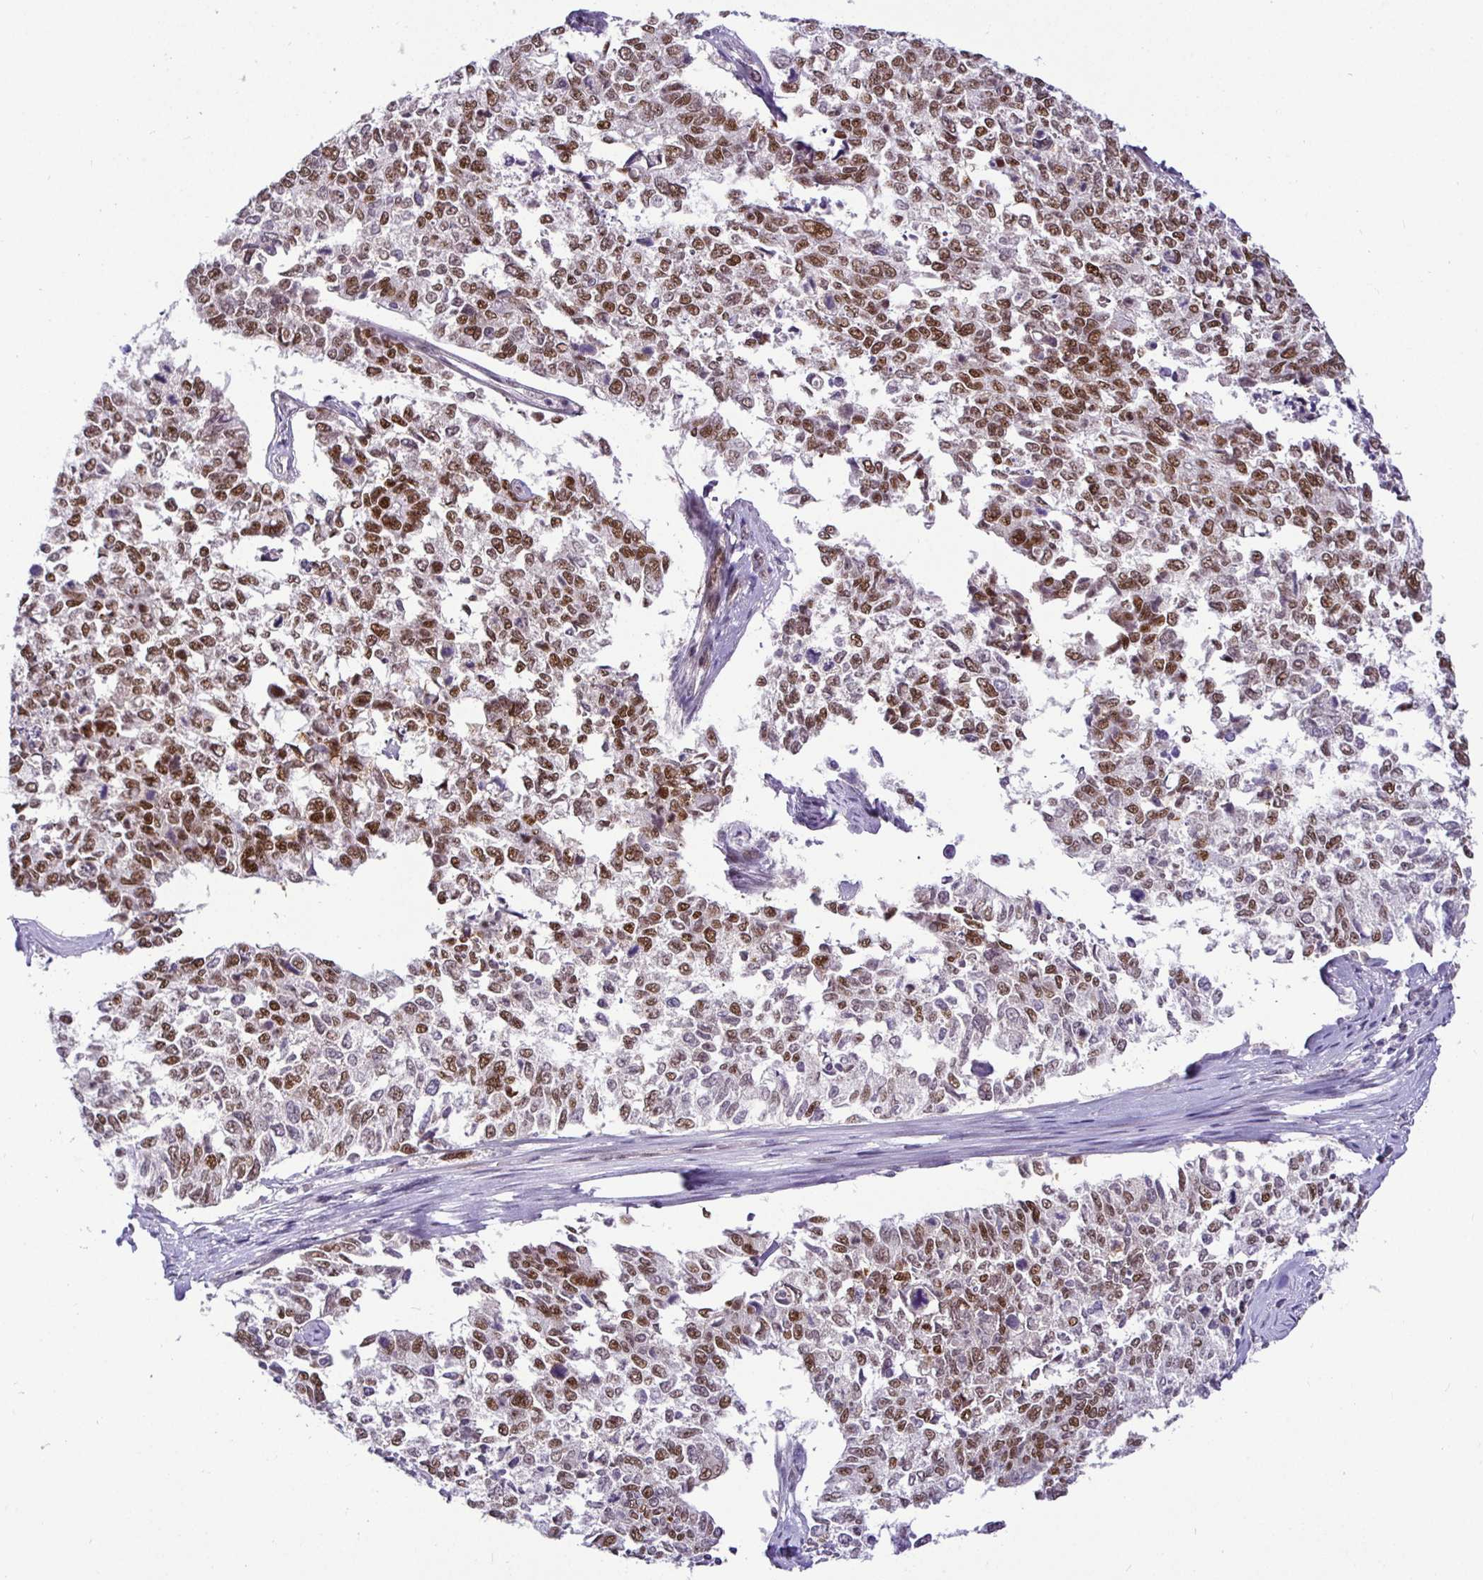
{"staining": {"intensity": "moderate", "quantity": ">75%", "location": "nuclear"}, "tissue": "cervical cancer", "cell_type": "Tumor cells", "image_type": "cancer", "snomed": [{"axis": "morphology", "description": "Adenocarcinoma, NOS"}, {"axis": "topography", "description": "Cervix"}], "caption": "Immunohistochemistry (IHC) image of neoplastic tissue: human cervical adenocarcinoma stained using immunohistochemistry displays medium levels of moderate protein expression localized specifically in the nuclear of tumor cells, appearing as a nuclear brown color.", "gene": "NUP188", "patient": {"sex": "female", "age": 63}}